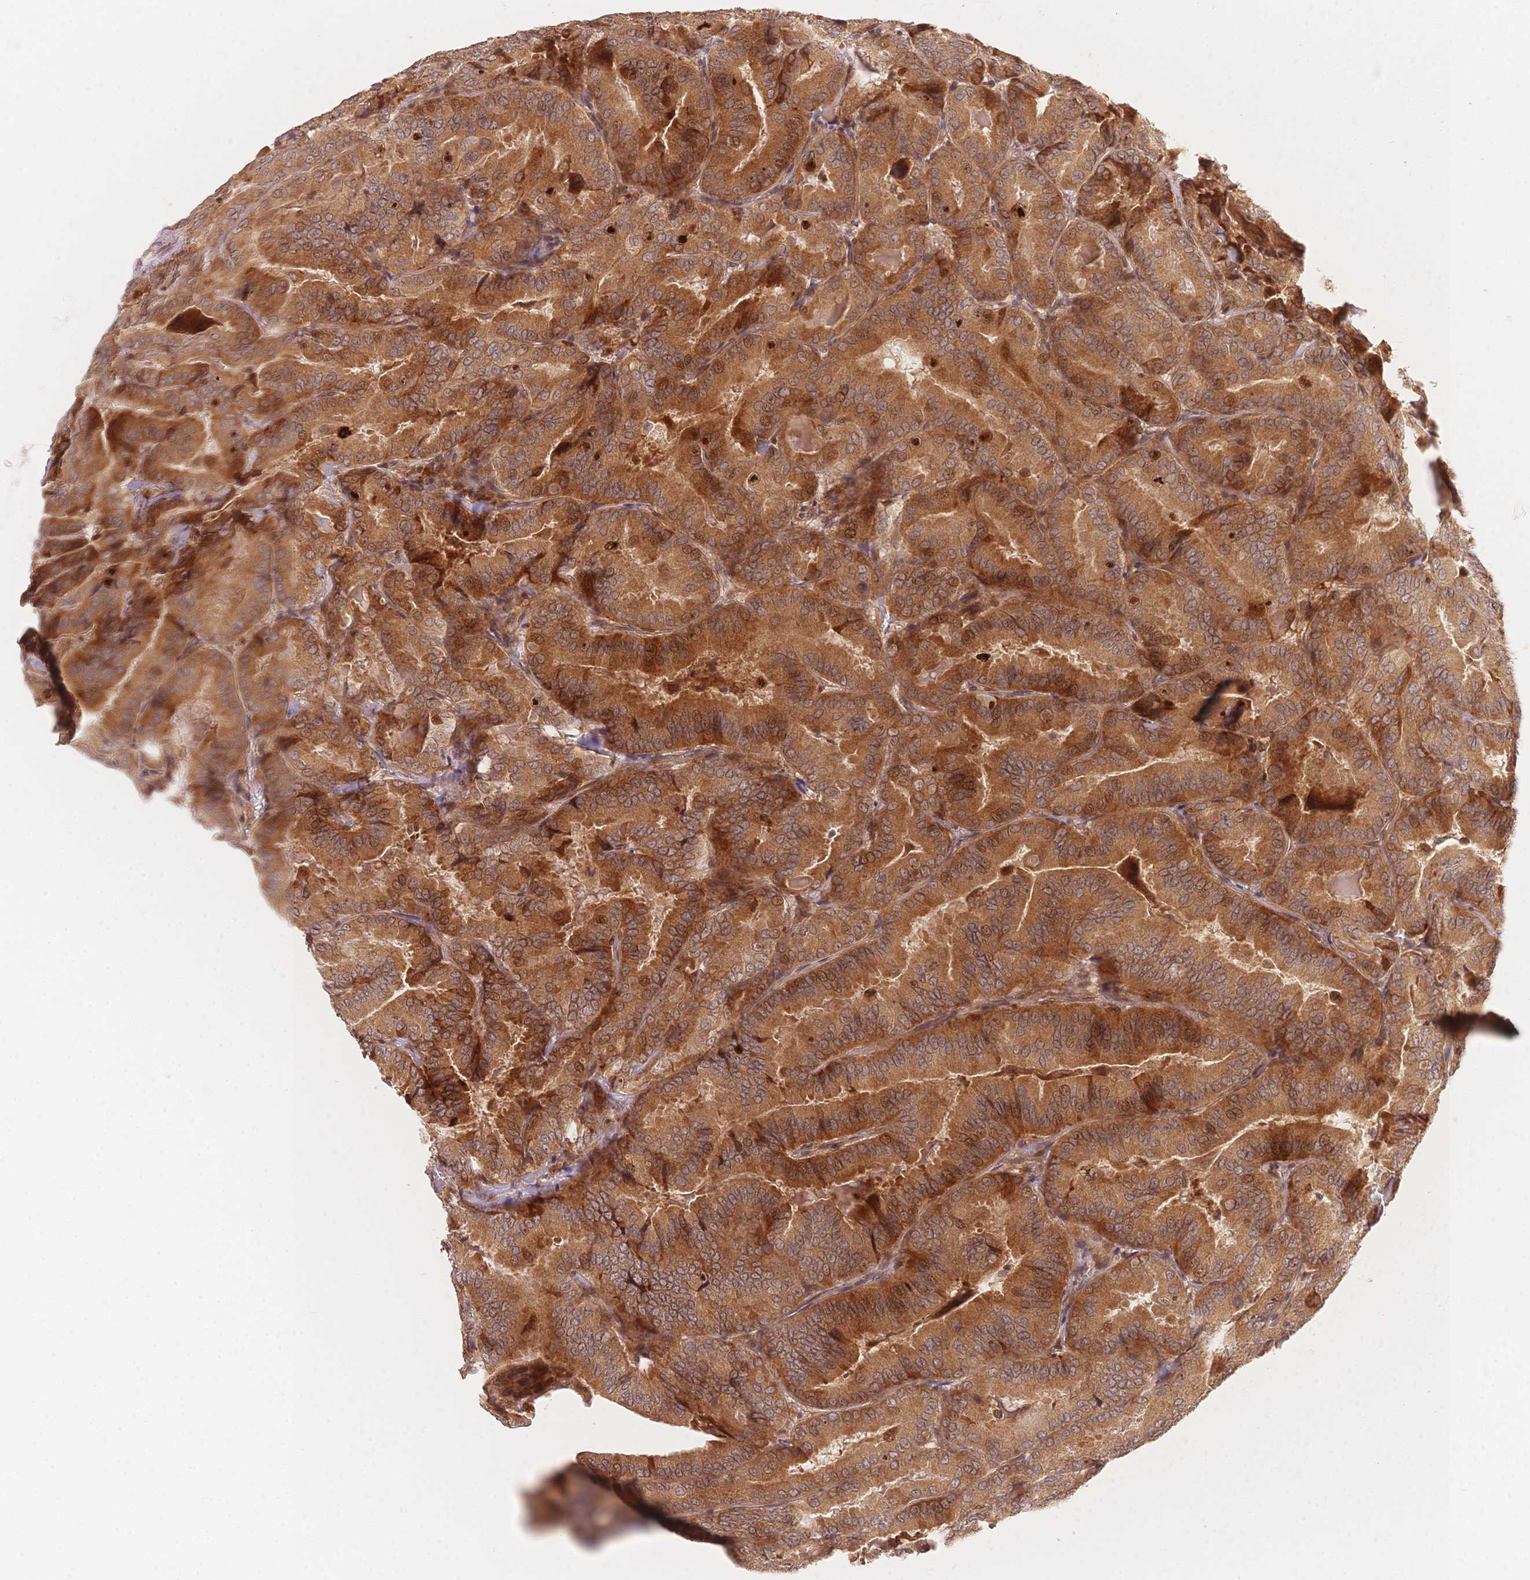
{"staining": {"intensity": "strong", "quantity": ">75%", "location": "cytoplasmic/membranous"}, "tissue": "thyroid cancer", "cell_type": "Tumor cells", "image_type": "cancer", "snomed": [{"axis": "morphology", "description": "Papillary adenocarcinoma, NOS"}, {"axis": "topography", "description": "Thyroid gland"}], "caption": "This image demonstrates papillary adenocarcinoma (thyroid) stained with immunohistochemistry (IHC) to label a protein in brown. The cytoplasmic/membranous of tumor cells show strong positivity for the protein. Nuclei are counter-stained blue.", "gene": "STK39", "patient": {"sex": "male", "age": 61}}